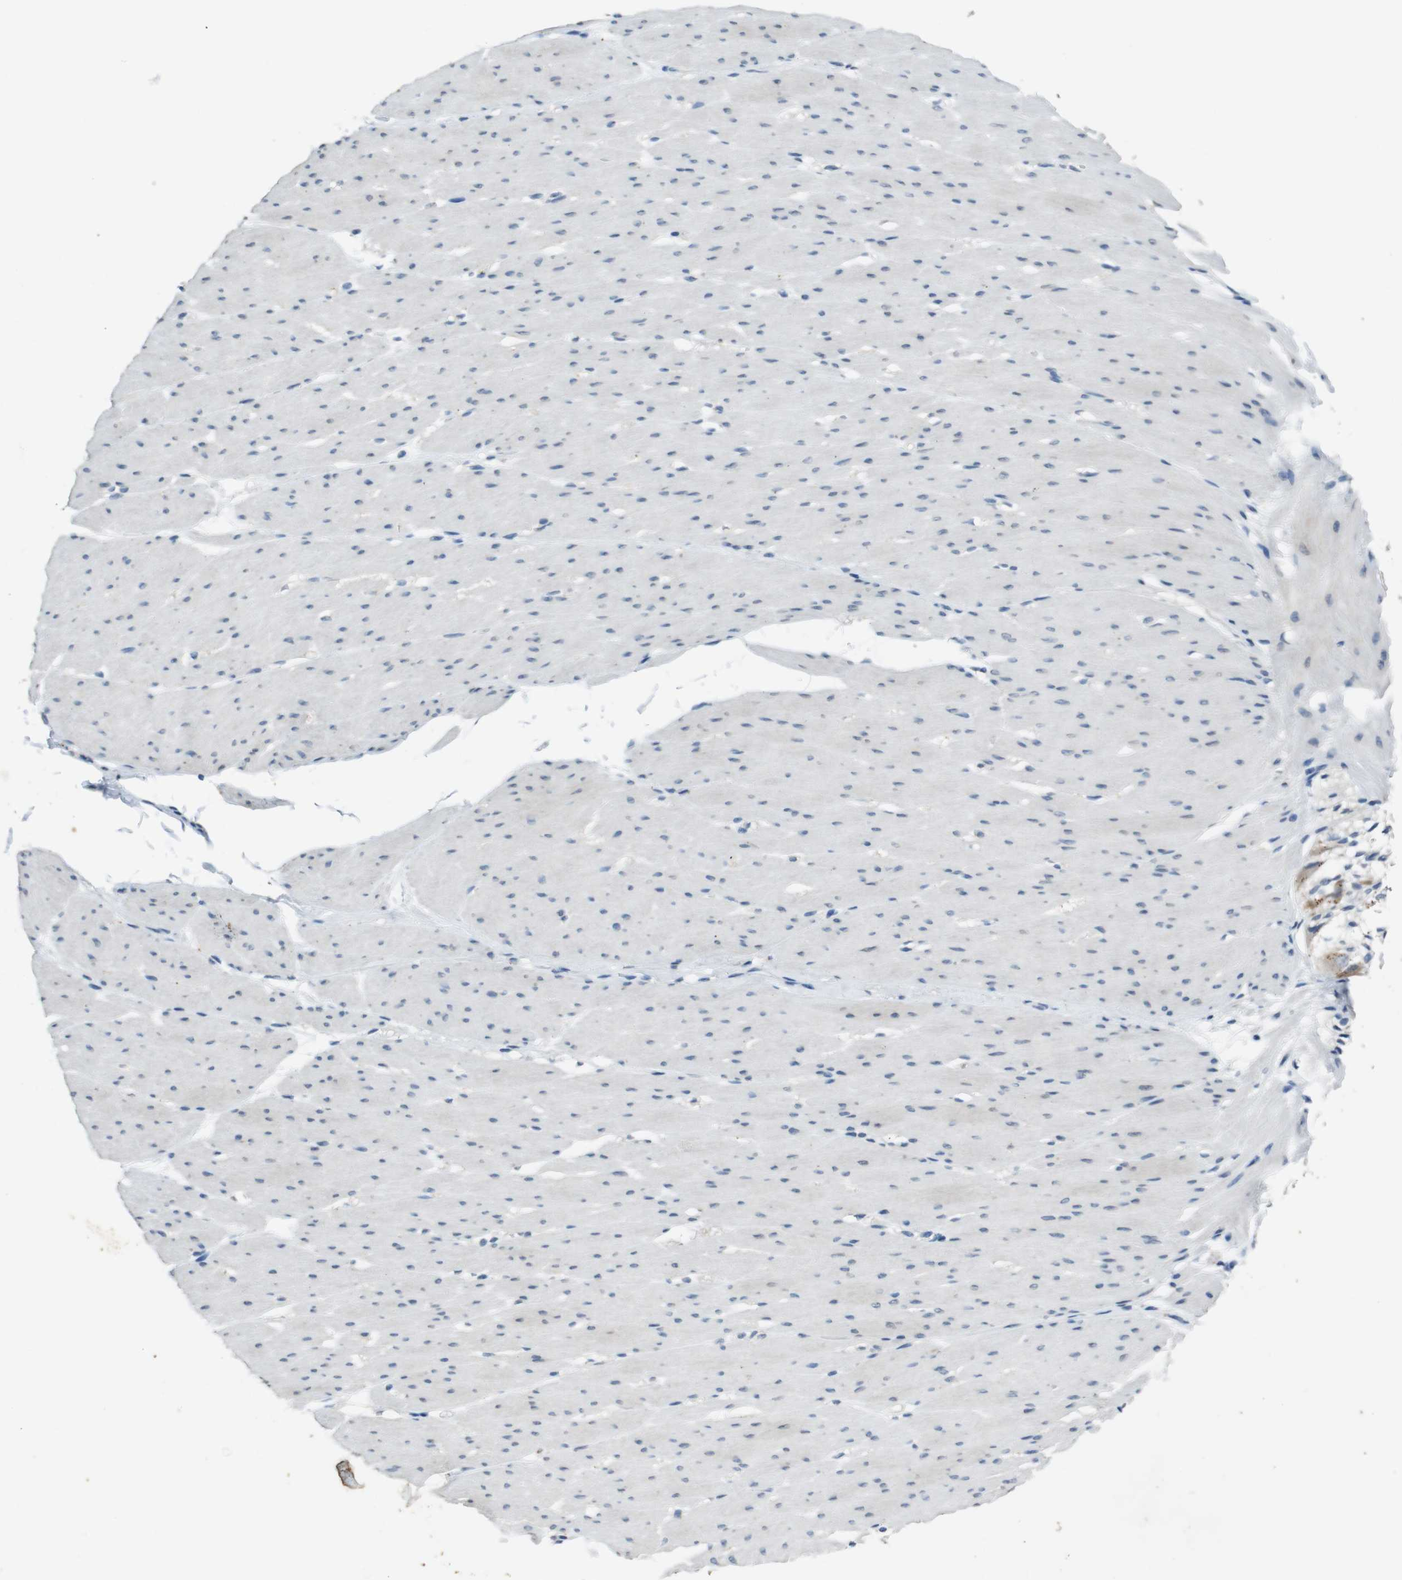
{"staining": {"intensity": "negative", "quantity": "none", "location": "none"}, "tissue": "smooth muscle", "cell_type": "Smooth muscle cells", "image_type": "normal", "snomed": [{"axis": "morphology", "description": "Normal tissue, NOS"}, {"axis": "topography", "description": "Smooth muscle"}, {"axis": "topography", "description": "Colon"}], "caption": "There is no significant positivity in smooth muscle cells of smooth muscle. (IHC, brightfield microscopy, high magnification).", "gene": "STBD1", "patient": {"sex": "male", "age": 67}}